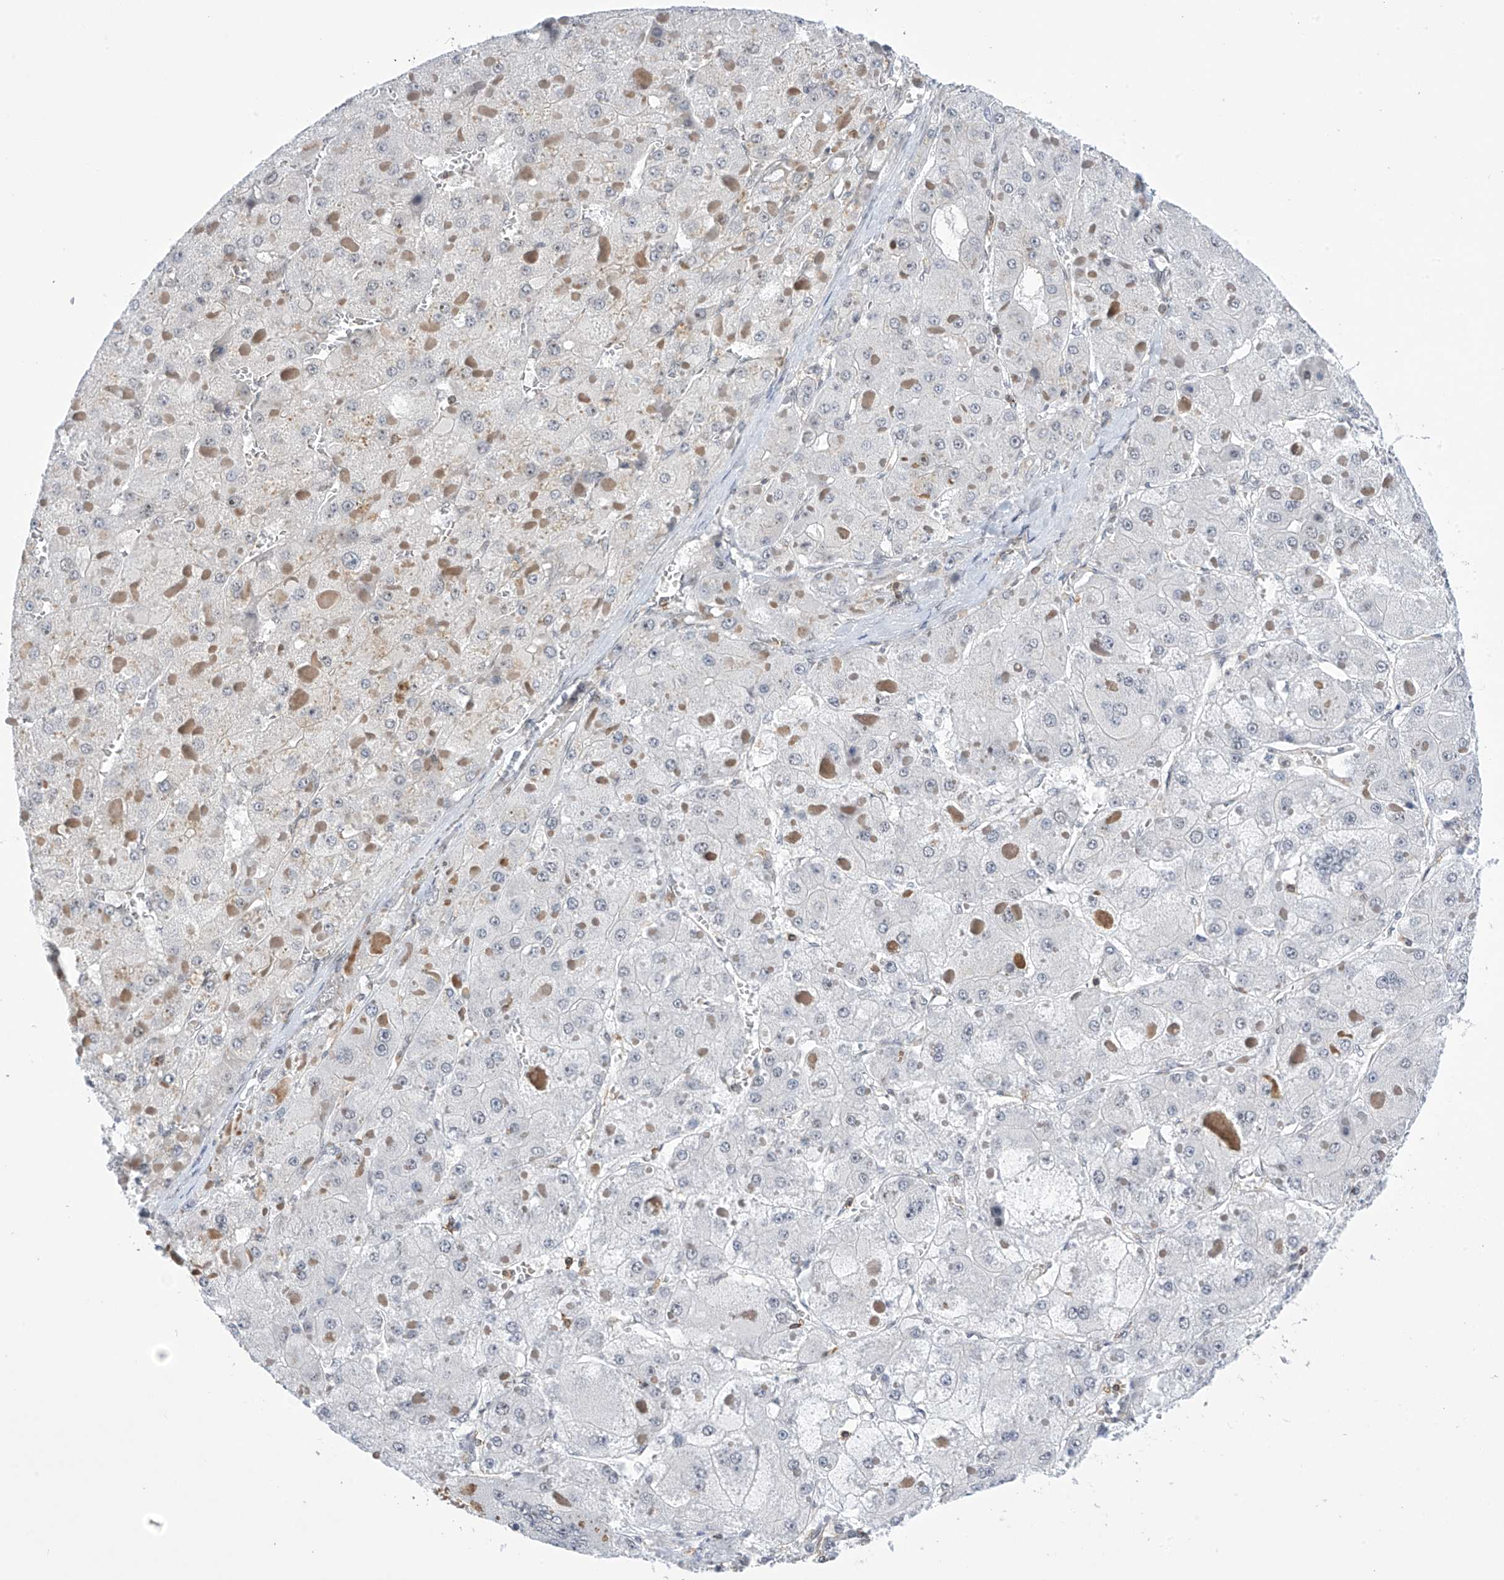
{"staining": {"intensity": "negative", "quantity": "none", "location": "none"}, "tissue": "liver cancer", "cell_type": "Tumor cells", "image_type": "cancer", "snomed": [{"axis": "morphology", "description": "Carcinoma, Hepatocellular, NOS"}, {"axis": "topography", "description": "Liver"}], "caption": "This is a micrograph of immunohistochemistry staining of liver cancer (hepatocellular carcinoma), which shows no staining in tumor cells.", "gene": "MSL3", "patient": {"sex": "female", "age": 73}}